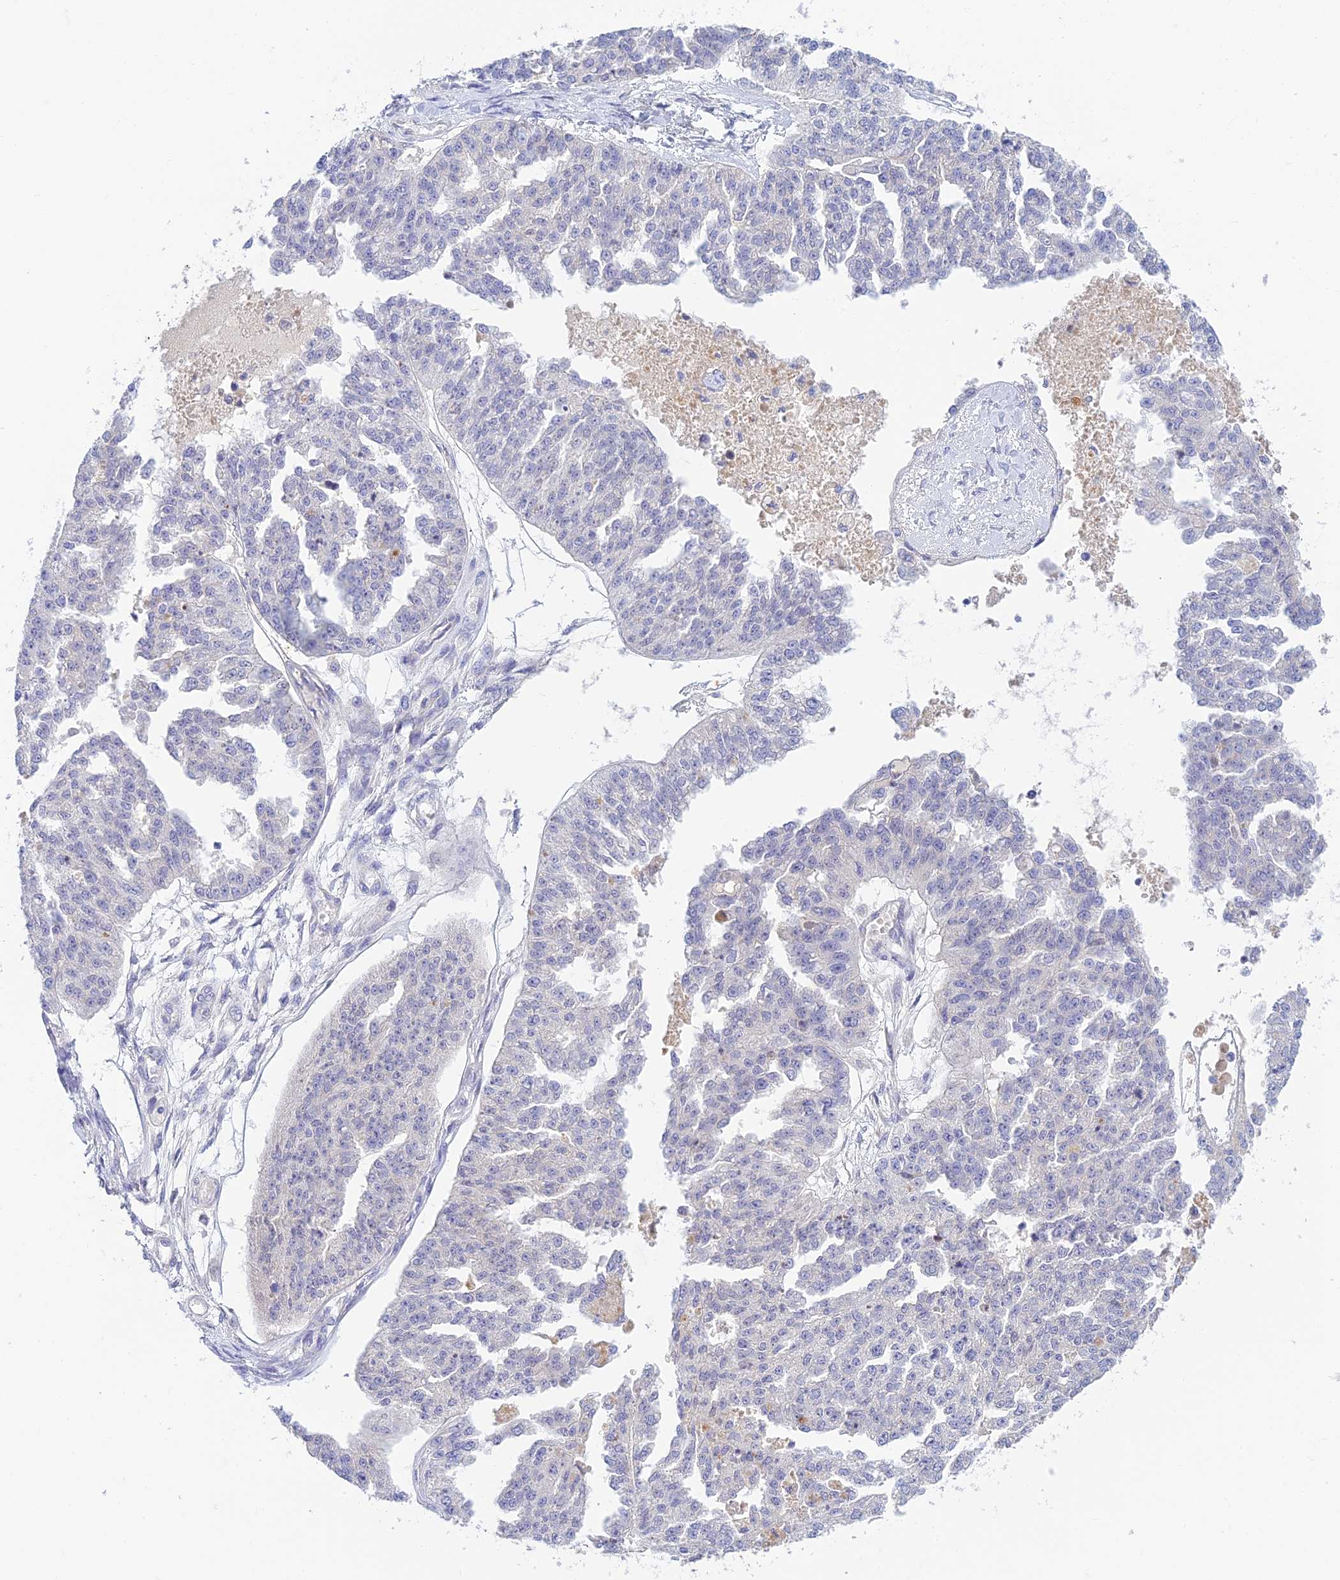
{"staining": {"intensity": "negative", "quantity": "none", "location": "none"}, "tissue": "ovarian cancer", "cell_type": "Tumor cells", "image_type": "cancer", "snomed": [{"axis": "morphology", "description": "Cystadenocarcinoma, serous, NOS"}, {"axis": "topography", "description": "Ovary"}], "caption": "This photomicrograph is of serous cystadenocarcinoma (ovarian) stained with immunohistochemistry (IHC) to label a protein in brown with the nuclei are counter-stained blue. There is no positivity in tumor cells. (Immunohistochemistry, brightfield microscopy, high magnification).", "gene": "INTS13", "patient": {"sex": "female", "age": 58}}